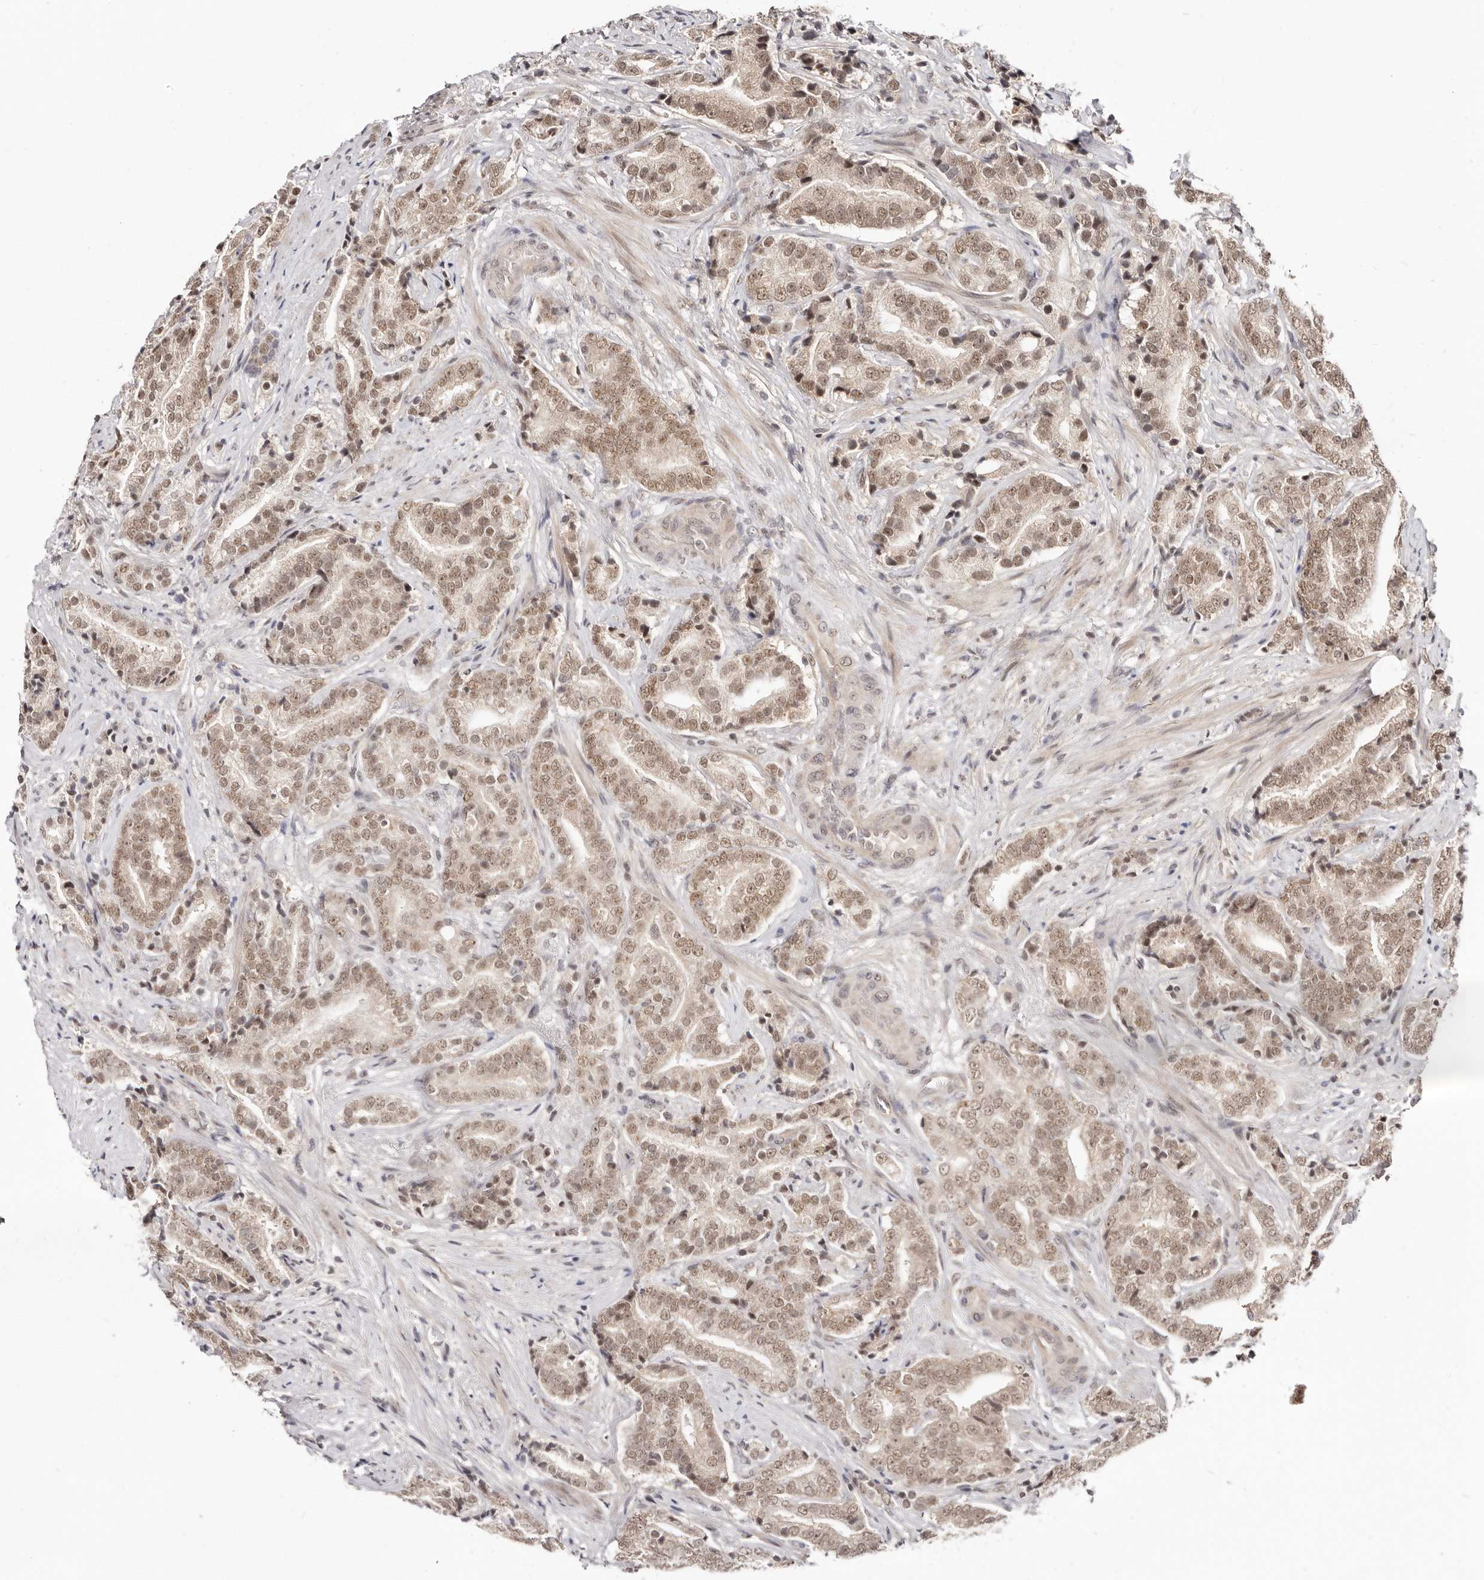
{"staining": {"intensity": "moderate", "quantity": ">75%", "location": "nuclear"}, "tissue": "prostate cancer", "cell_type": "Tumor cells", "image_type": "cancer", "snomed": [{"axis": "morphology", "description": "Adenocarcinoma, High grade"}, {"axis": "topography", "description": "Prostate"}], "caption": "There is medium levels of moderate nuclear expression in tumor cells of prostate cancer (adenocarcinoma (high-grade)), as demonstrated by immunohistochemical staining (brown color).", "gene": "MED8", "patient": {"sex": "male", "age": 57}}